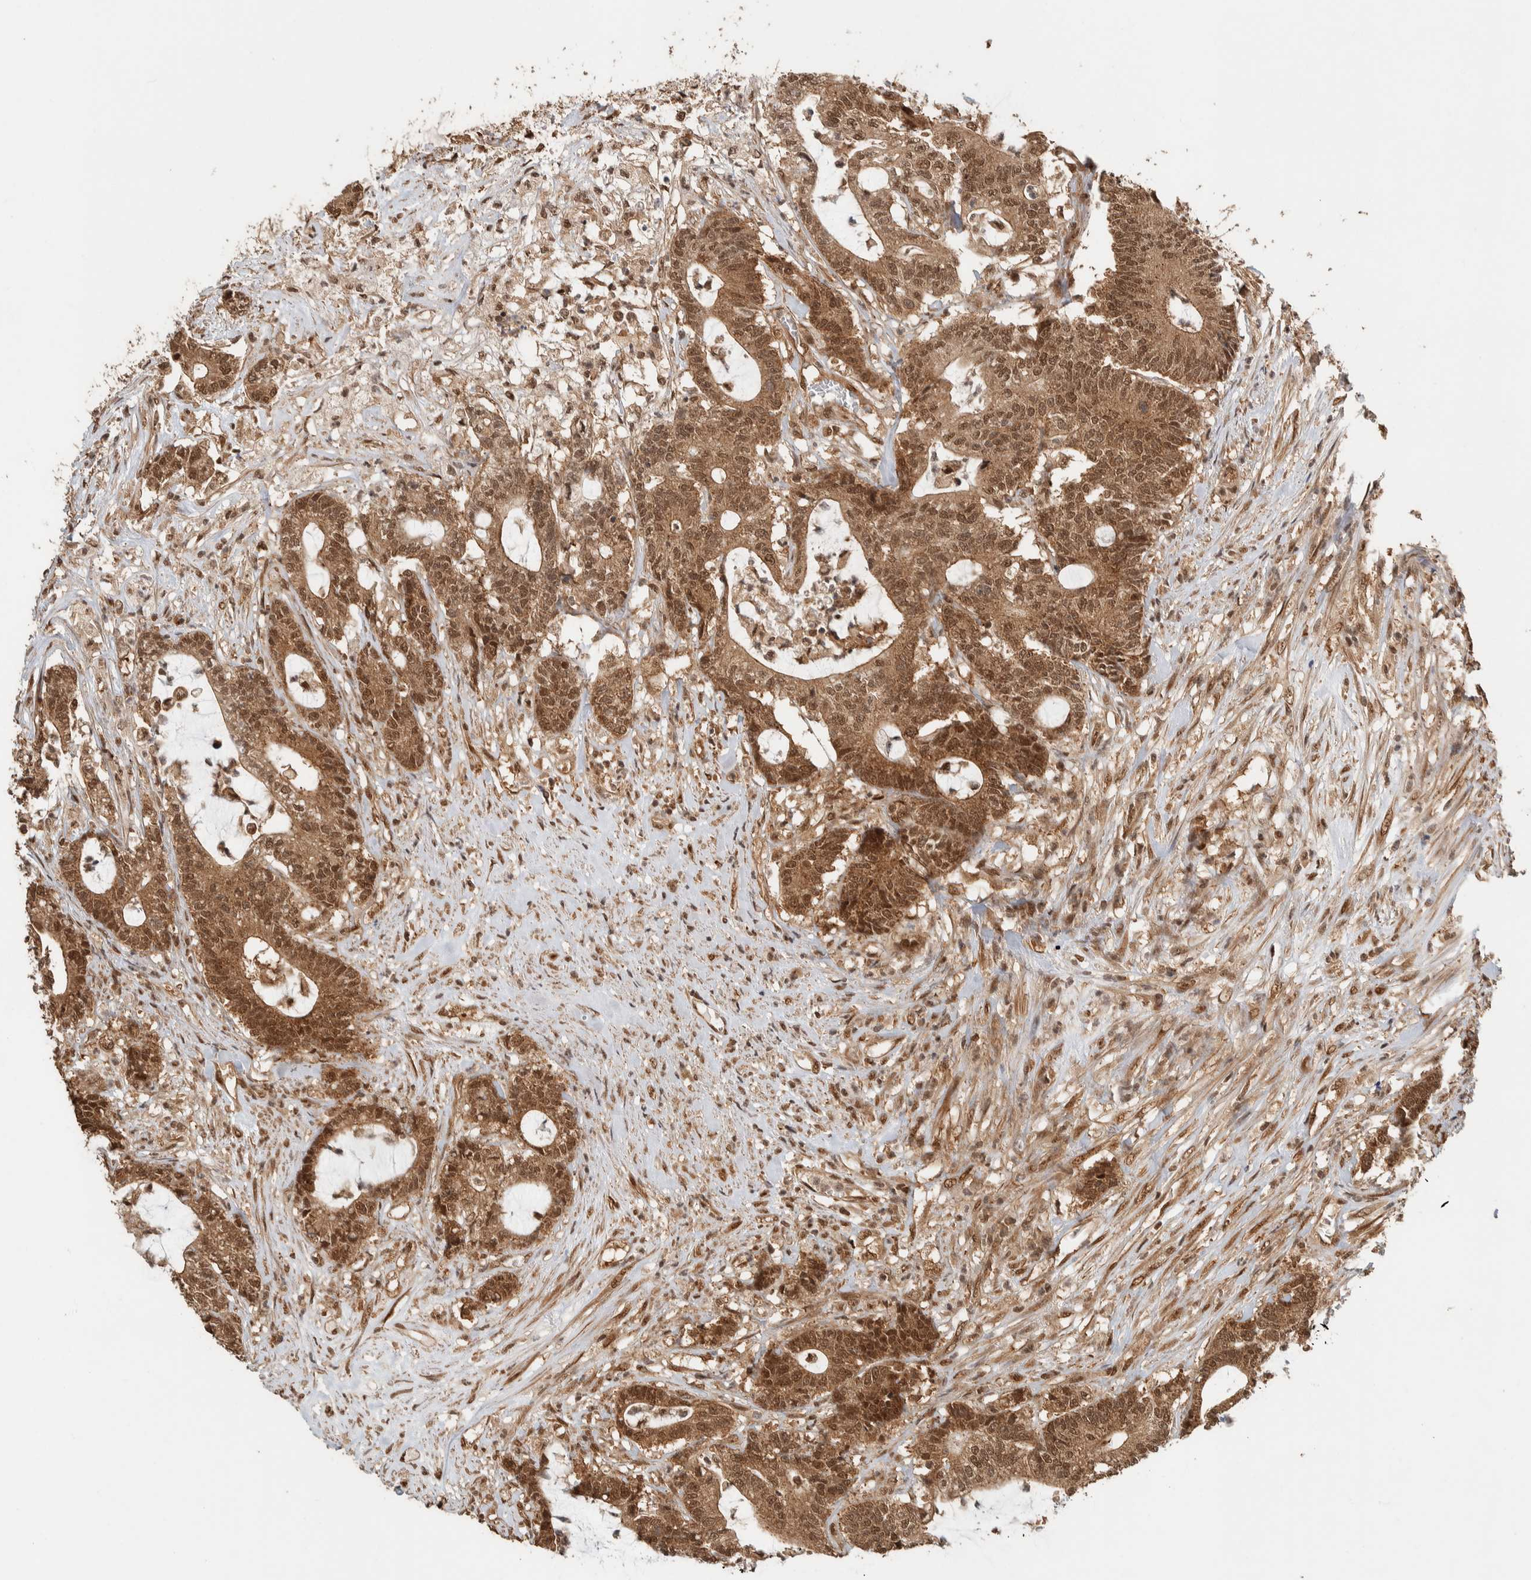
{"staining": {"intensity": "moderate", "quantity": ">75%", "location": "cytoplasmic/membranous,nuclear"}, "tissue": "colorectal cancer", "cell_type": "Tumor cells", "image_type": "cancer", "snomed": [{"axis": "morphology", "description": "Adenocarcinoma, NOS"}, {"axis": "topography", "description": "Colon"}], "caption": "Immunohistochemistry (IHC) image of neoplastic tissue: human colorectal adenocarcinoma stained using immunohistochemistry displays medium levels of moderate protein expression localized specifically in the cytoplasmic/membranous and nuclear of tumor cells, appearing as a cytoplasmic/membranous and nuclear brown color.", "gene": "ZBTB2", "patient": {"sex": "female", "age": 84}}